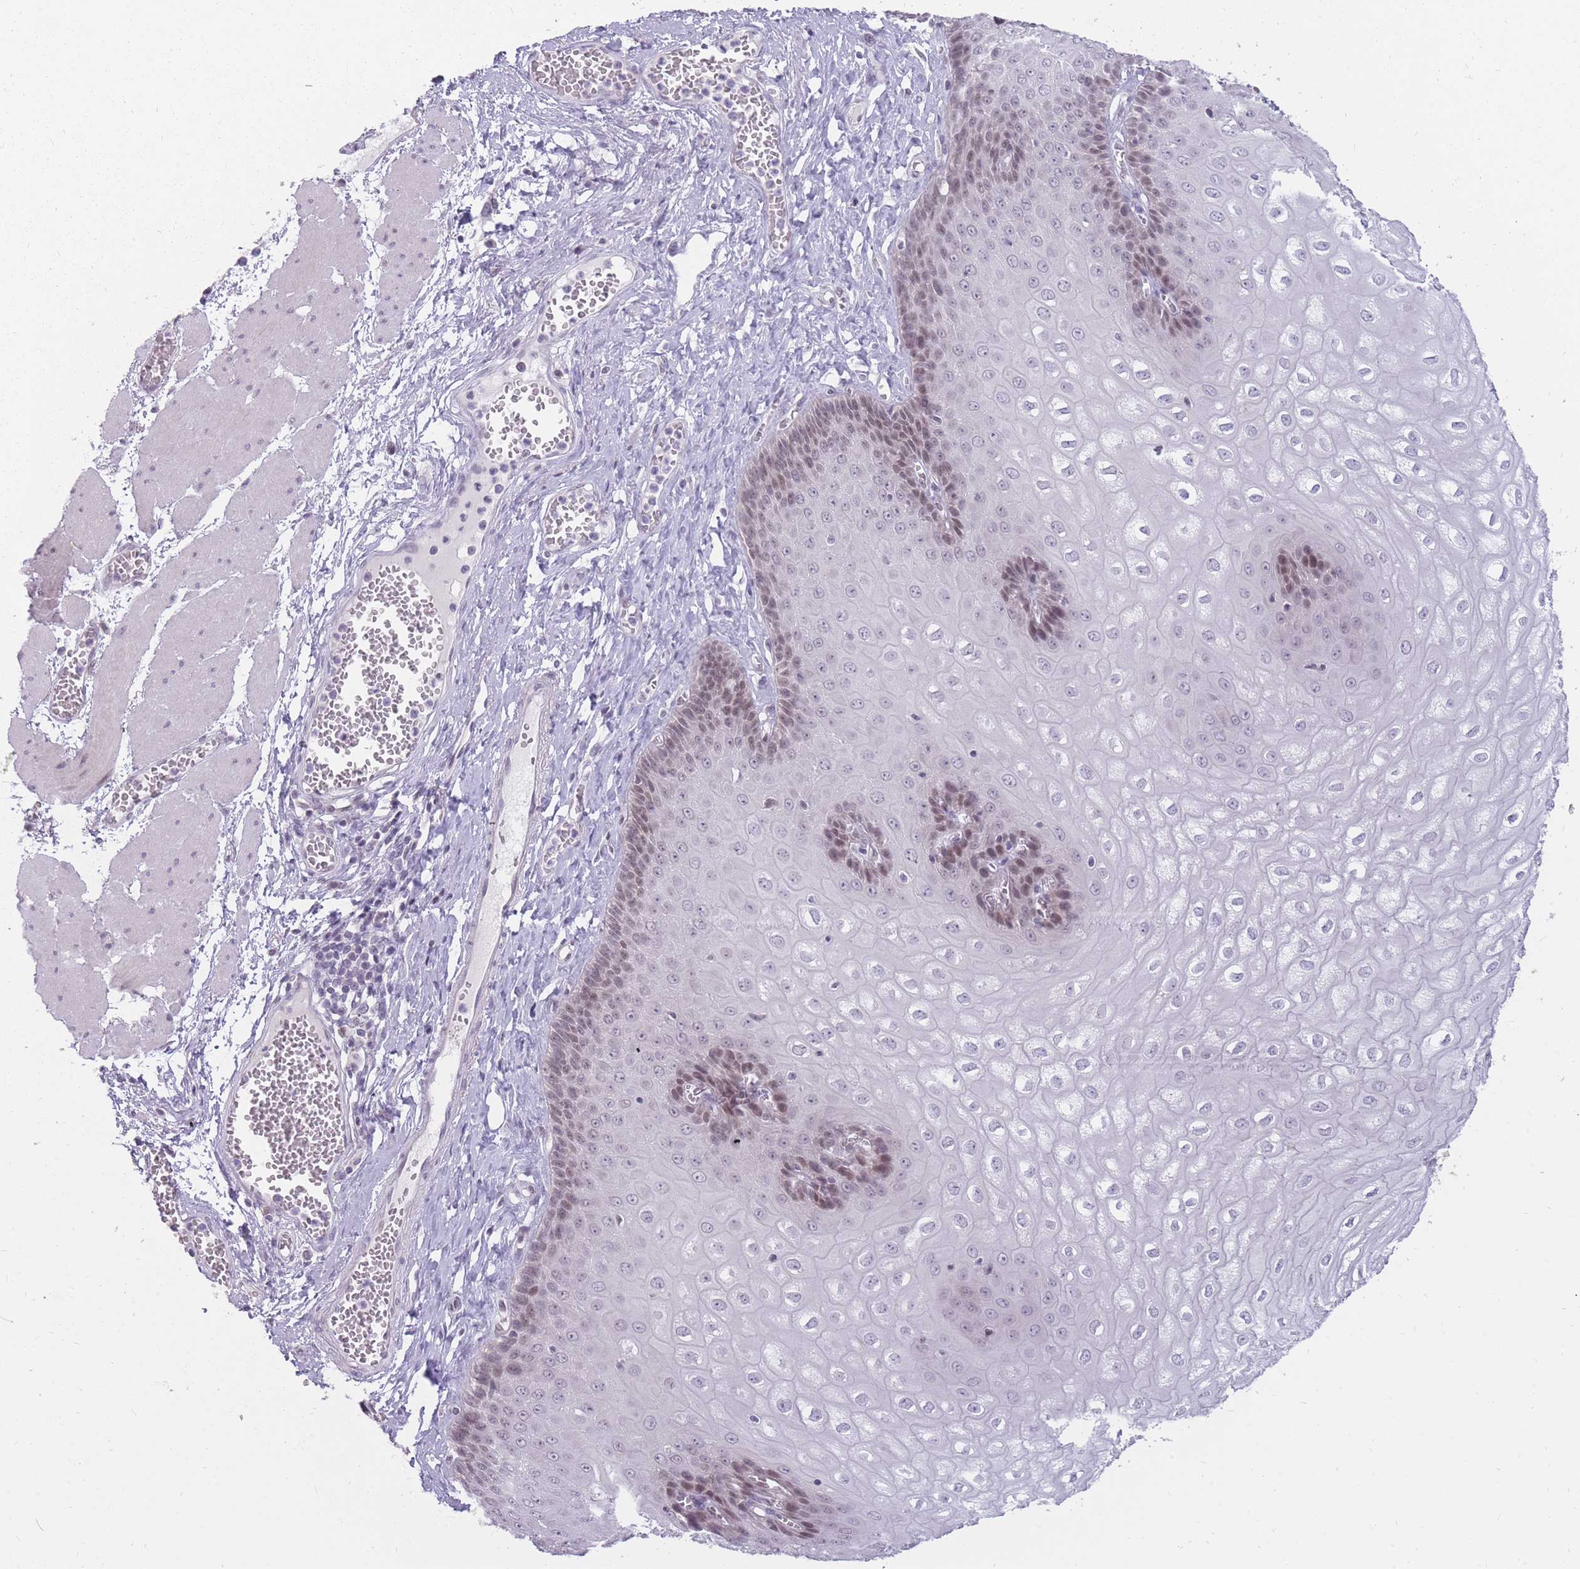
{"staining": {"intensity": "moderate", "quantity": "<25%", "location": "nuclear"}, "tissue": "esophagus", "cell_type": "Squamous epithelial cells", "image_type": "normal", "snomed": [{"axis": "morphology", "description": "Normal tissue, NOS"}, {"axis": "topography", "description": "Esophagus"}], "caption": "This histopathology image displays normal esophagus stained with IHC to label a protein in brown. The nuclear of squamous epithelial cells show moderate positivity for the protein. Nuclei are counter-stained blue.", "gene": "POM121C", "patient": {"sex": "male", "age": 60}}